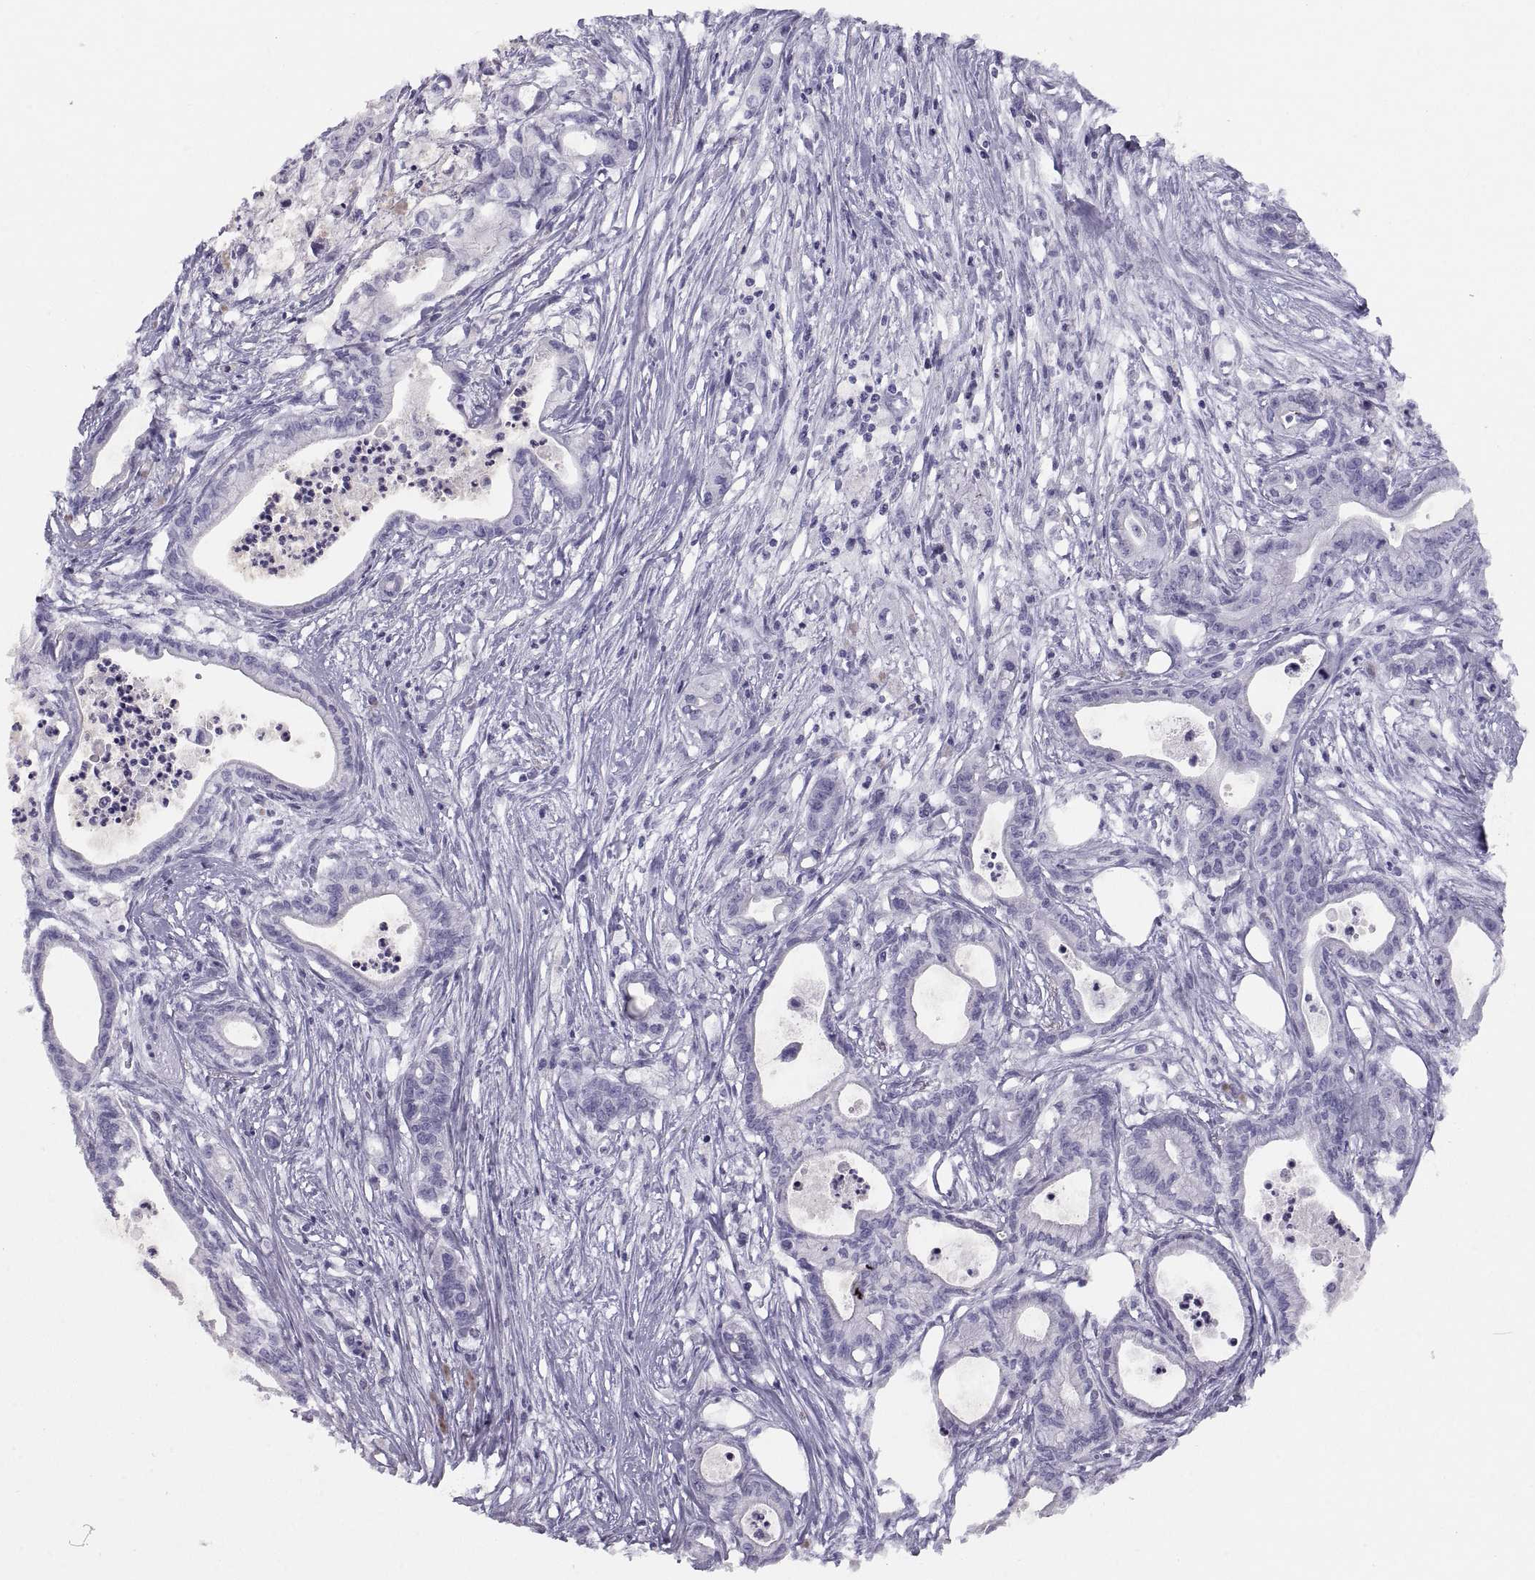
{"staining": {"intensity": "negative", "quantity": "none", "location": "none"}, "tissue": "pancreatic cancer", "cell_type": "Tumor cells", "image_type": "cancer", "snomed": [{"axis": "morphology", "description": "Adenocarcinoma, NOS"}, {"axis": "topography", "description": "Pancreas"}], "caption": "Immunohistochemical staining of pancreatic cancer displays no significant positivity in tumor cells.", "gene": "PAX2", "patient": {"sex": "male", "age": 71}}